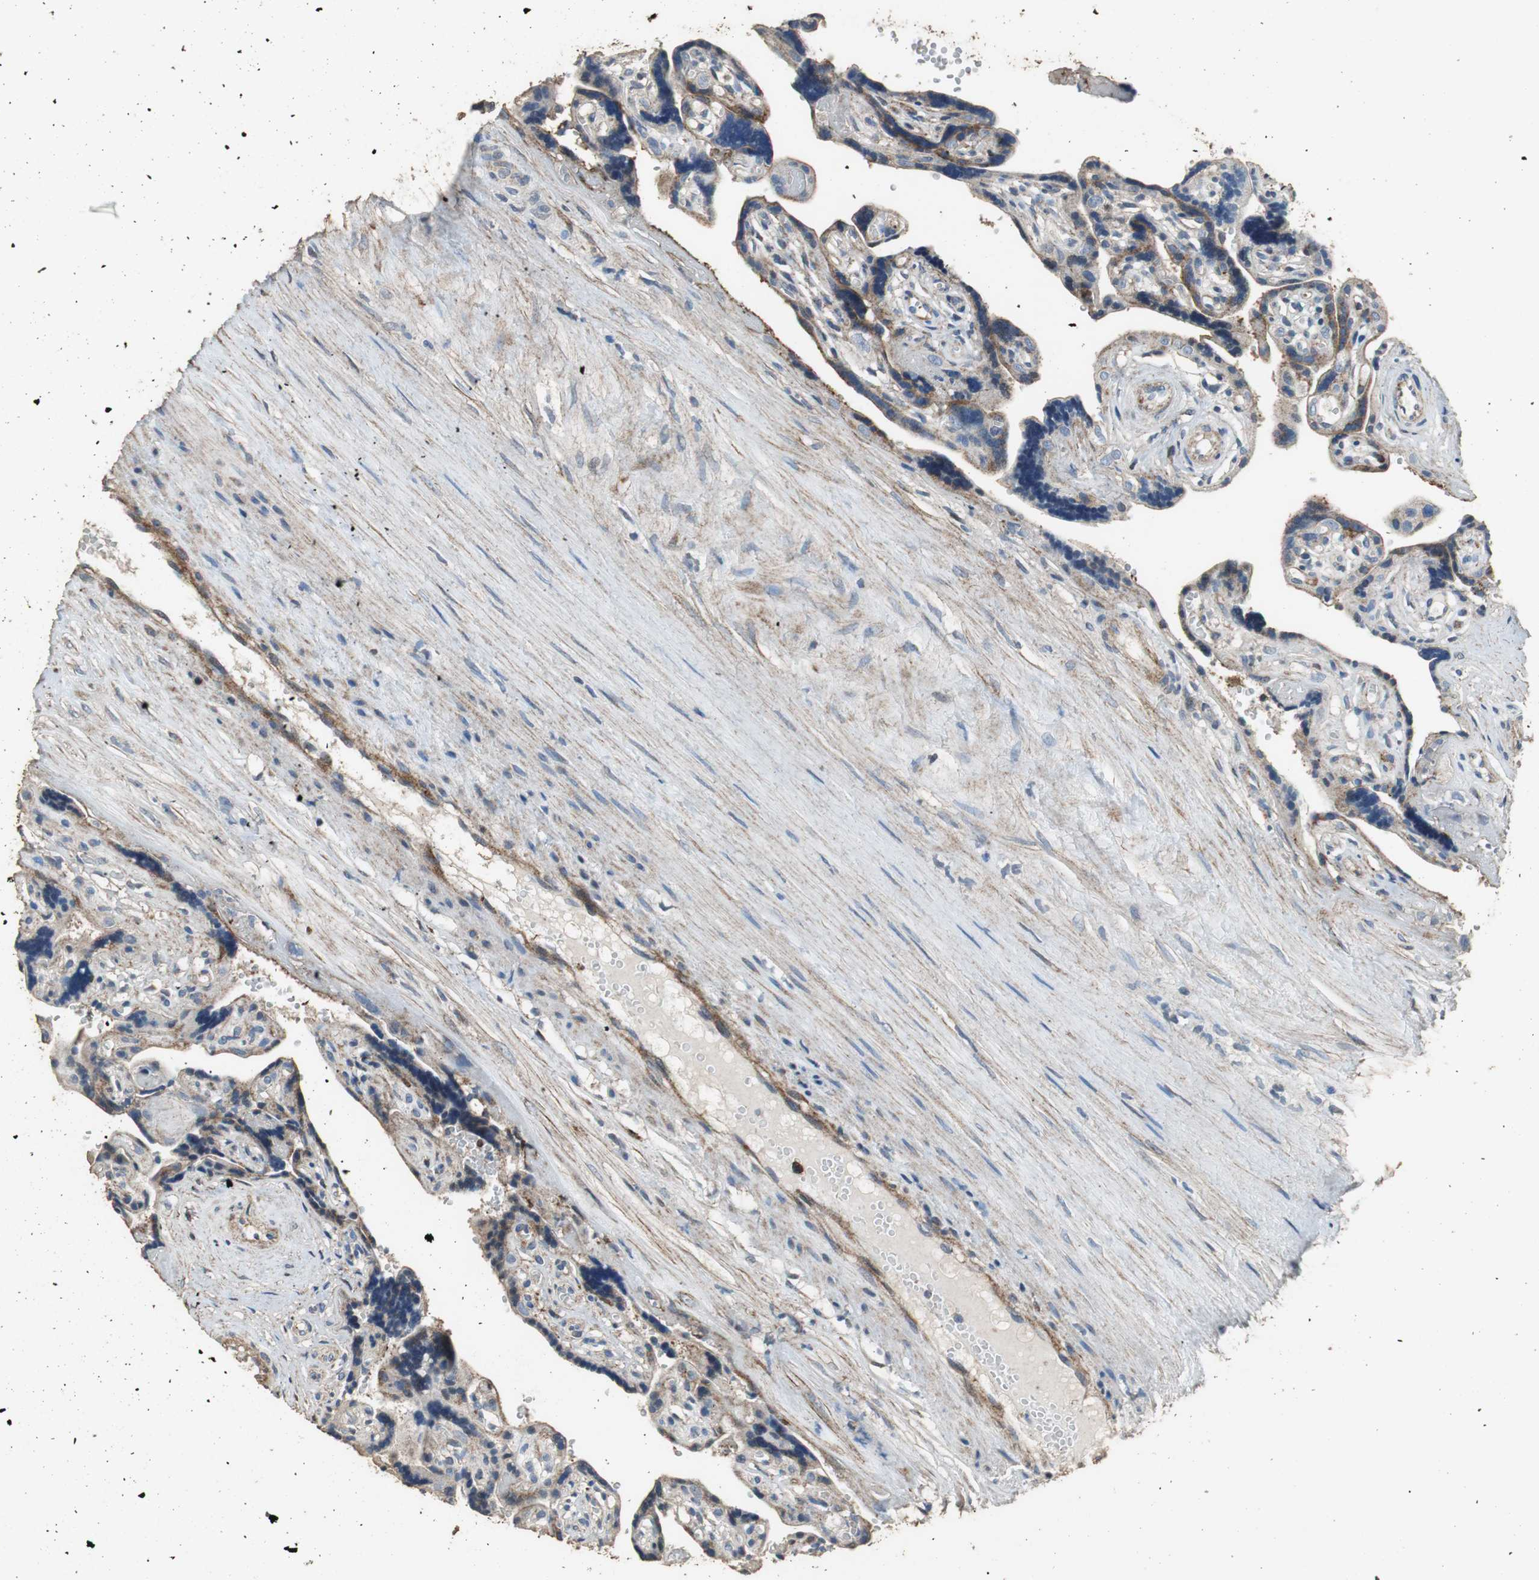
{"staining": {"intensity": "moderate", "quantity": ">75%", "location": "cytoplasmic/membranous"}, "tissue": "placenta", "cell_type": "Decidual cells", "image_type": "normal", "snomed": [{"axis": "morphology", "description": "Normal tissue, NOS"}, {"axis": "topography", "description": "Placenta"}], "caption": "Immunohistochemical staining of unremarkable human placenta displays moderate cytoplasmic/membranous protein staining in approximately >75% of decidual cells.", "gene": "PRKRA", "patient": {"sex": "female", "age": 30}}